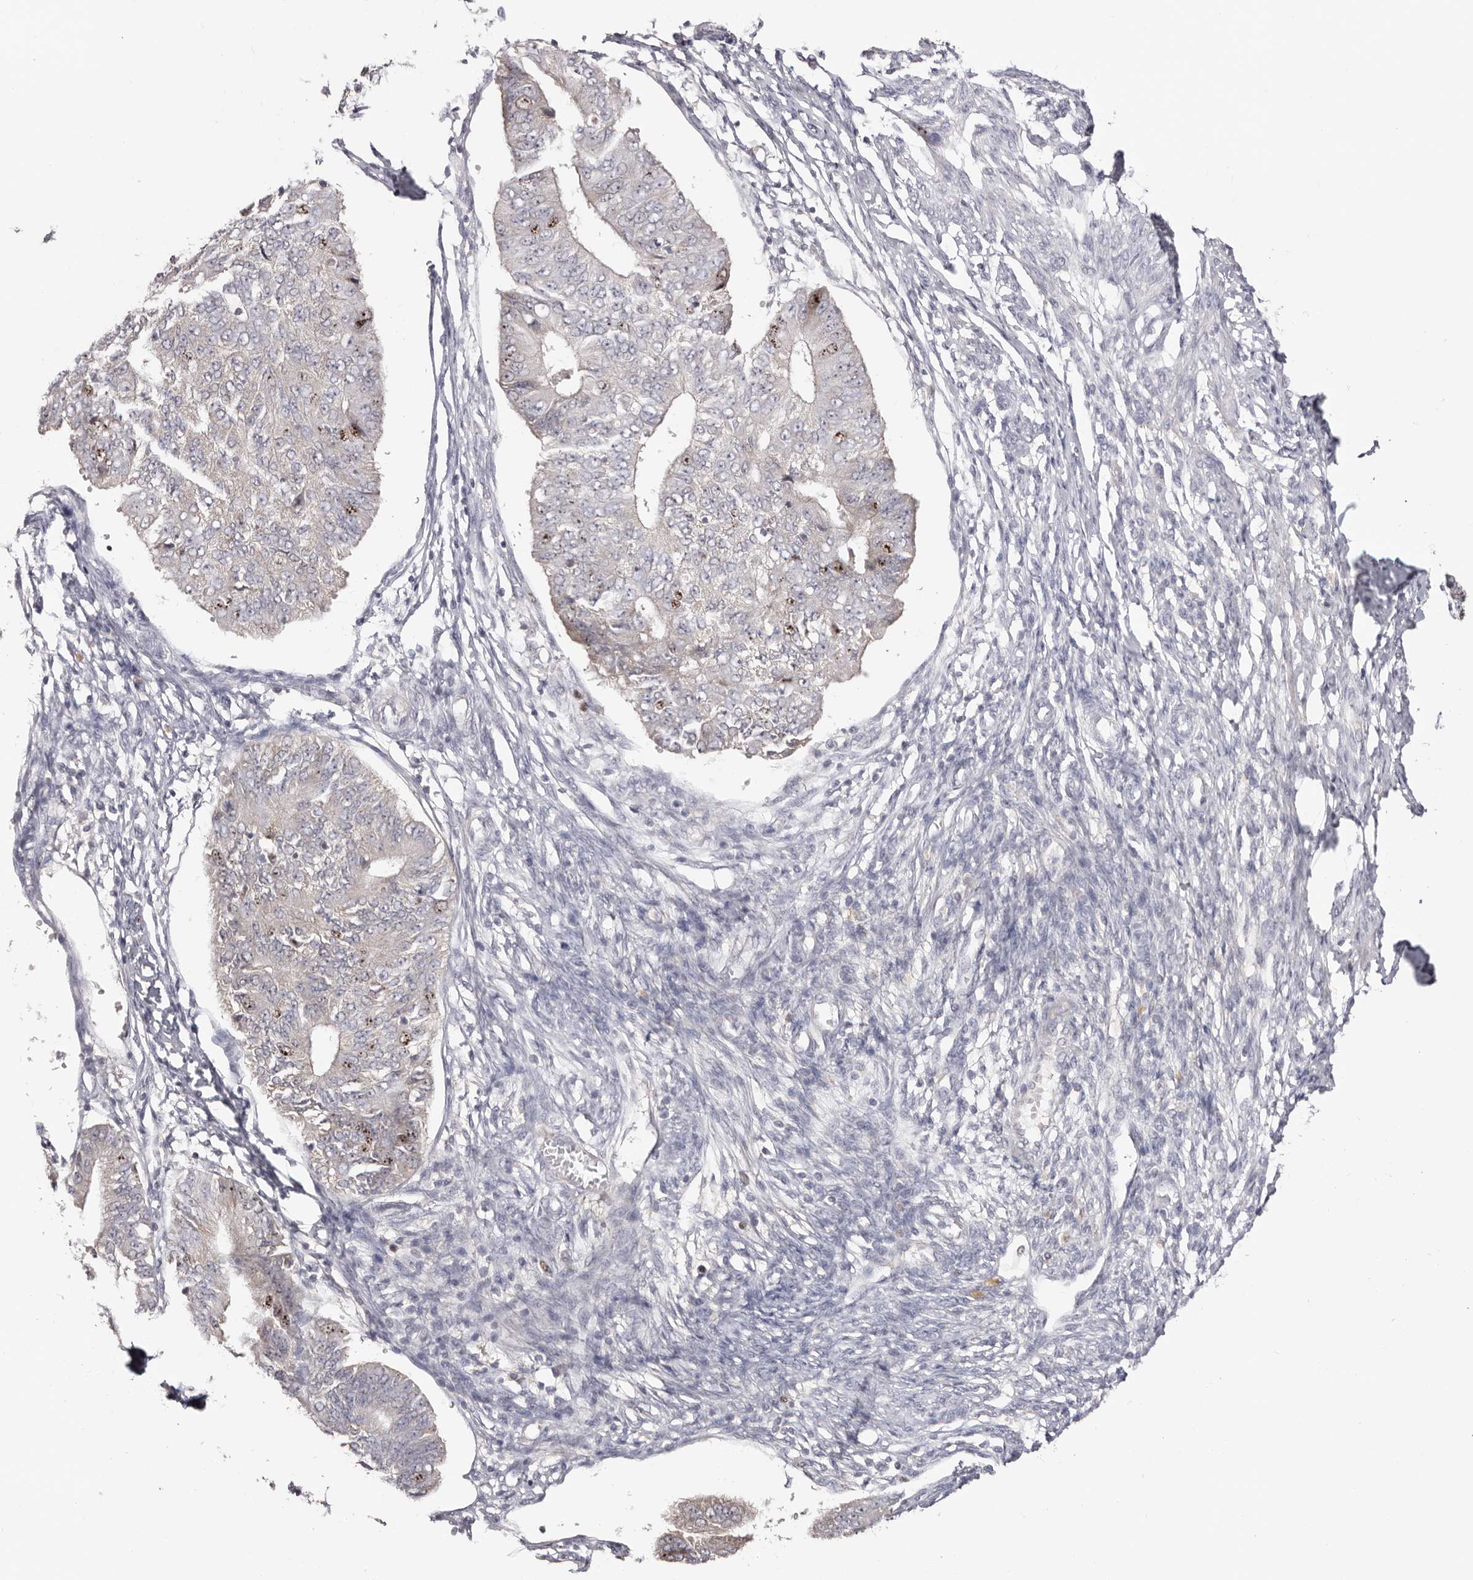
{"staining": {"intensity": "moderate", "quantity": "<25%", "location": "nuclear"}, "tissue": "endometrial cancer", "cell_type": "Tumor cells", "image_type": "cancer", "snomed": [{"axis": "morphology", "description": "Adenocarcinoma, NOS"}, {"axis": "topography", "description": "Endometrium"}], "caption": "Adenocarcinoma (endometrial) stained with a protein marker displays moderate staining in tumor cells.", "gene": "CCDC190", "patient": {"sex": "female", "age": 32}}